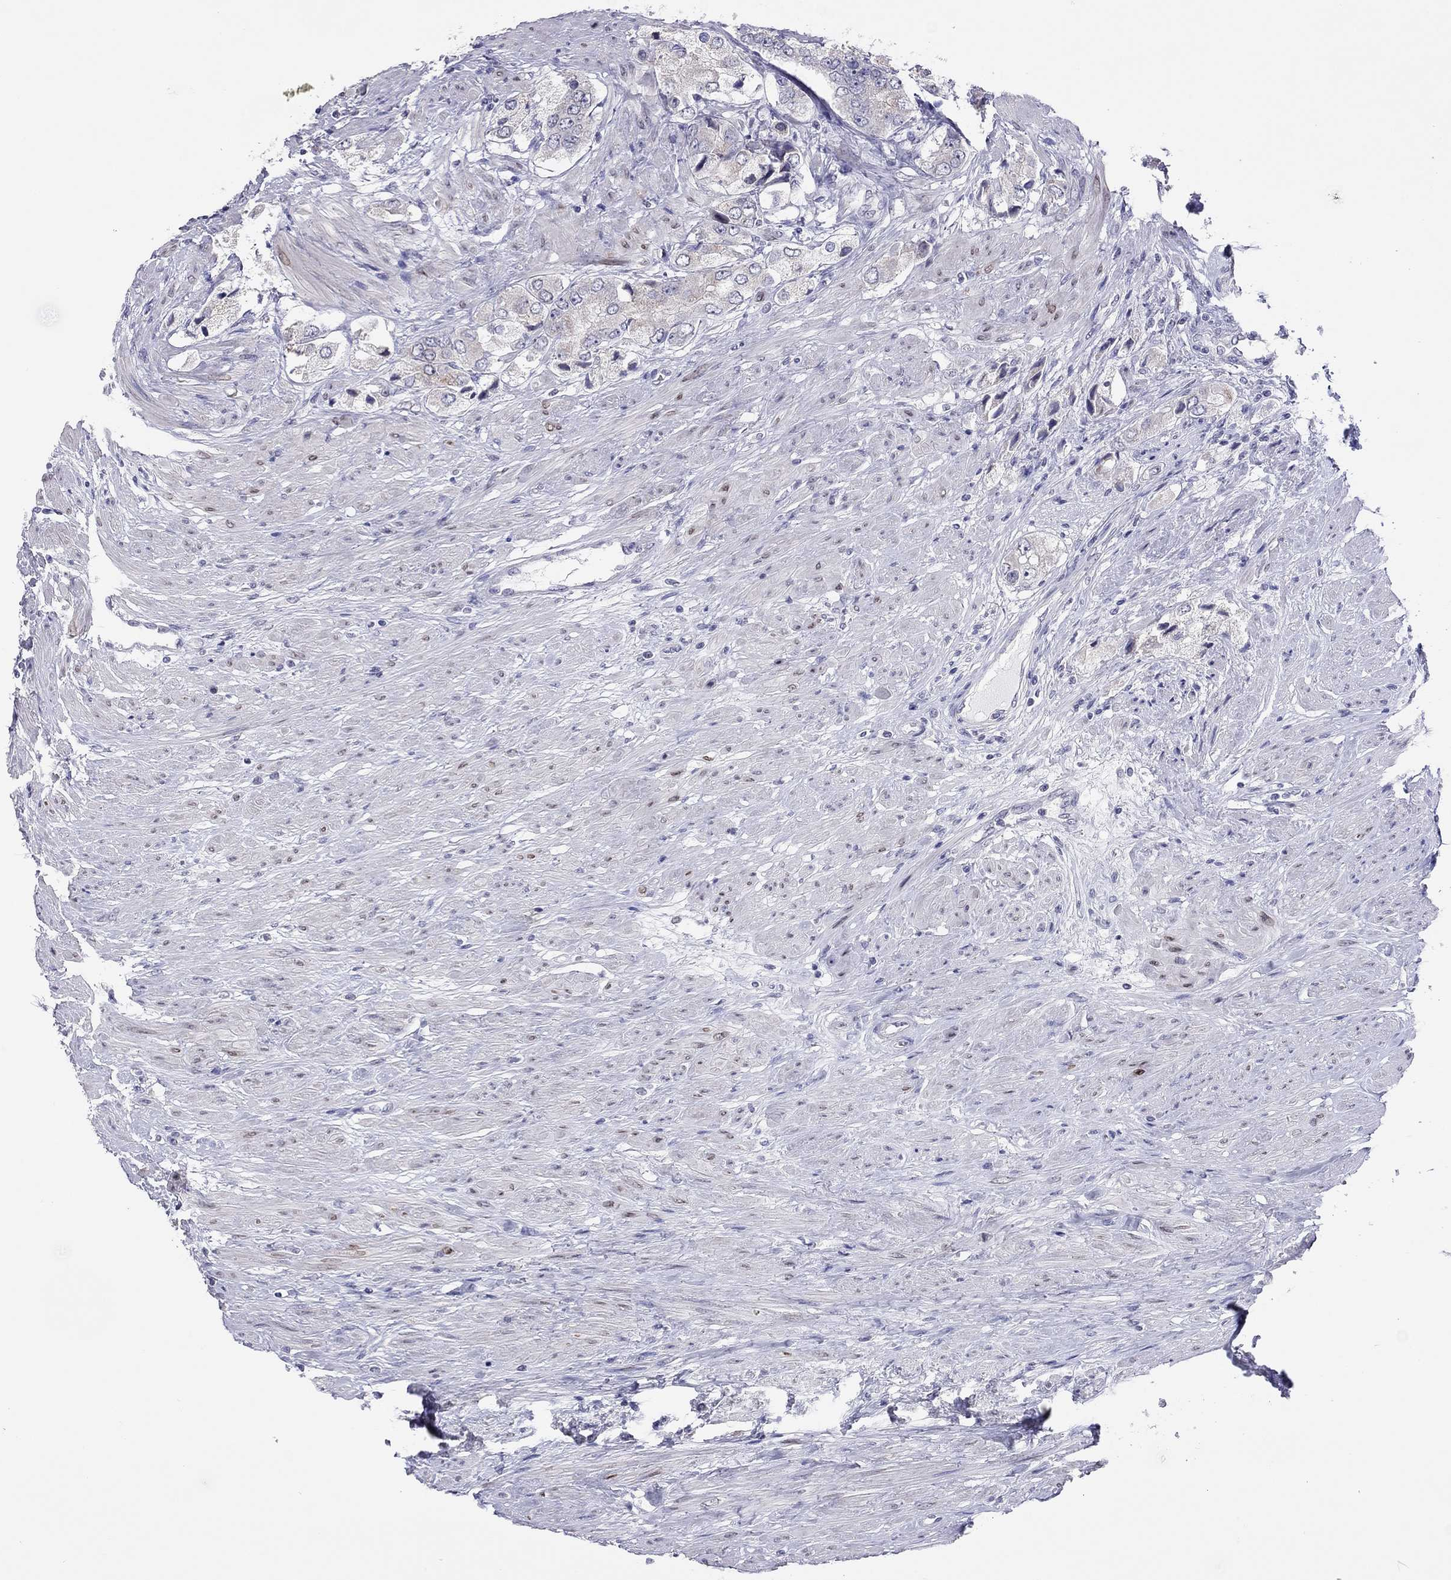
{"staining": {"intensity": "weak", "quantity": "<25%", "location": "cytoplasmic/membranous"}, "tissue": "prostate cancer", "cell_type": "Tumor cells", "image_type": "cancer", "snomed": [{"axis": "morphology", "description": "Adenocarcinoma, Low grade"}, {"axis": "topography", "description": "Prostate"}], "caption": "Immunohistochemical staining of prostate cancer (adenocarcinoma (low-grade)) reveals no significant positivity in tumor cells.", "gene": "ARMC12", "patient": {"sex": "male", "age": 69}}